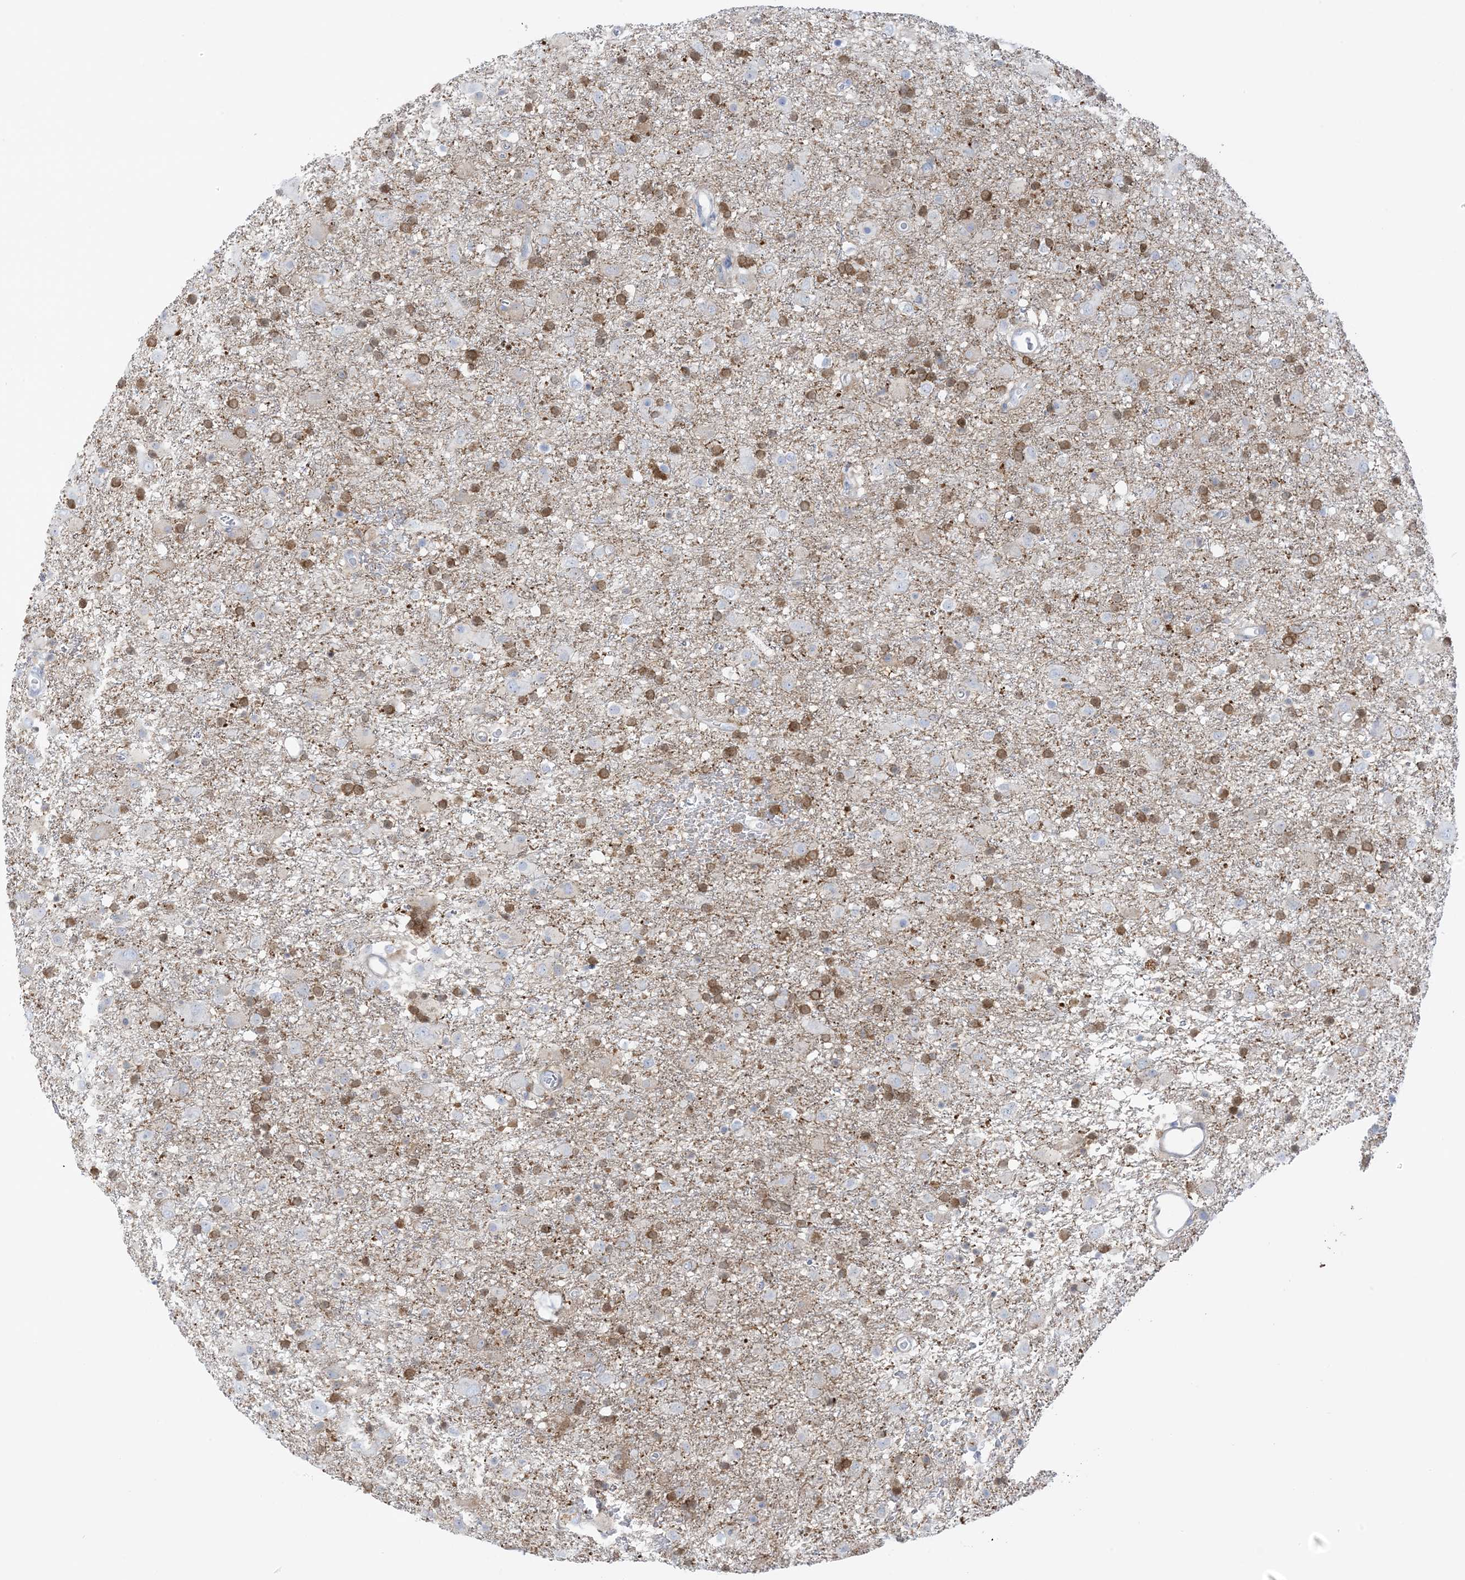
{"staining": {"intensity": "moderate", "quantity": "<25%", "location": "cytoplasmic/membranous"}, "tissue": "glioma", "cell_type": "Tumor cells", "image_type": "cancer", "snomed": [{"axis": "morphology", "description": "Glioma, malignant, Low grade"}, {"axis": "topography", "description": "Brain"}], "caption": "Brown immunohistochemical staining in human glioma demonstrates moderate cytoplasmic/membranous expression in approximately <25% of tumor cells.", "gene": "ICMT", "patient": {"sex": "male", "age": 65}}